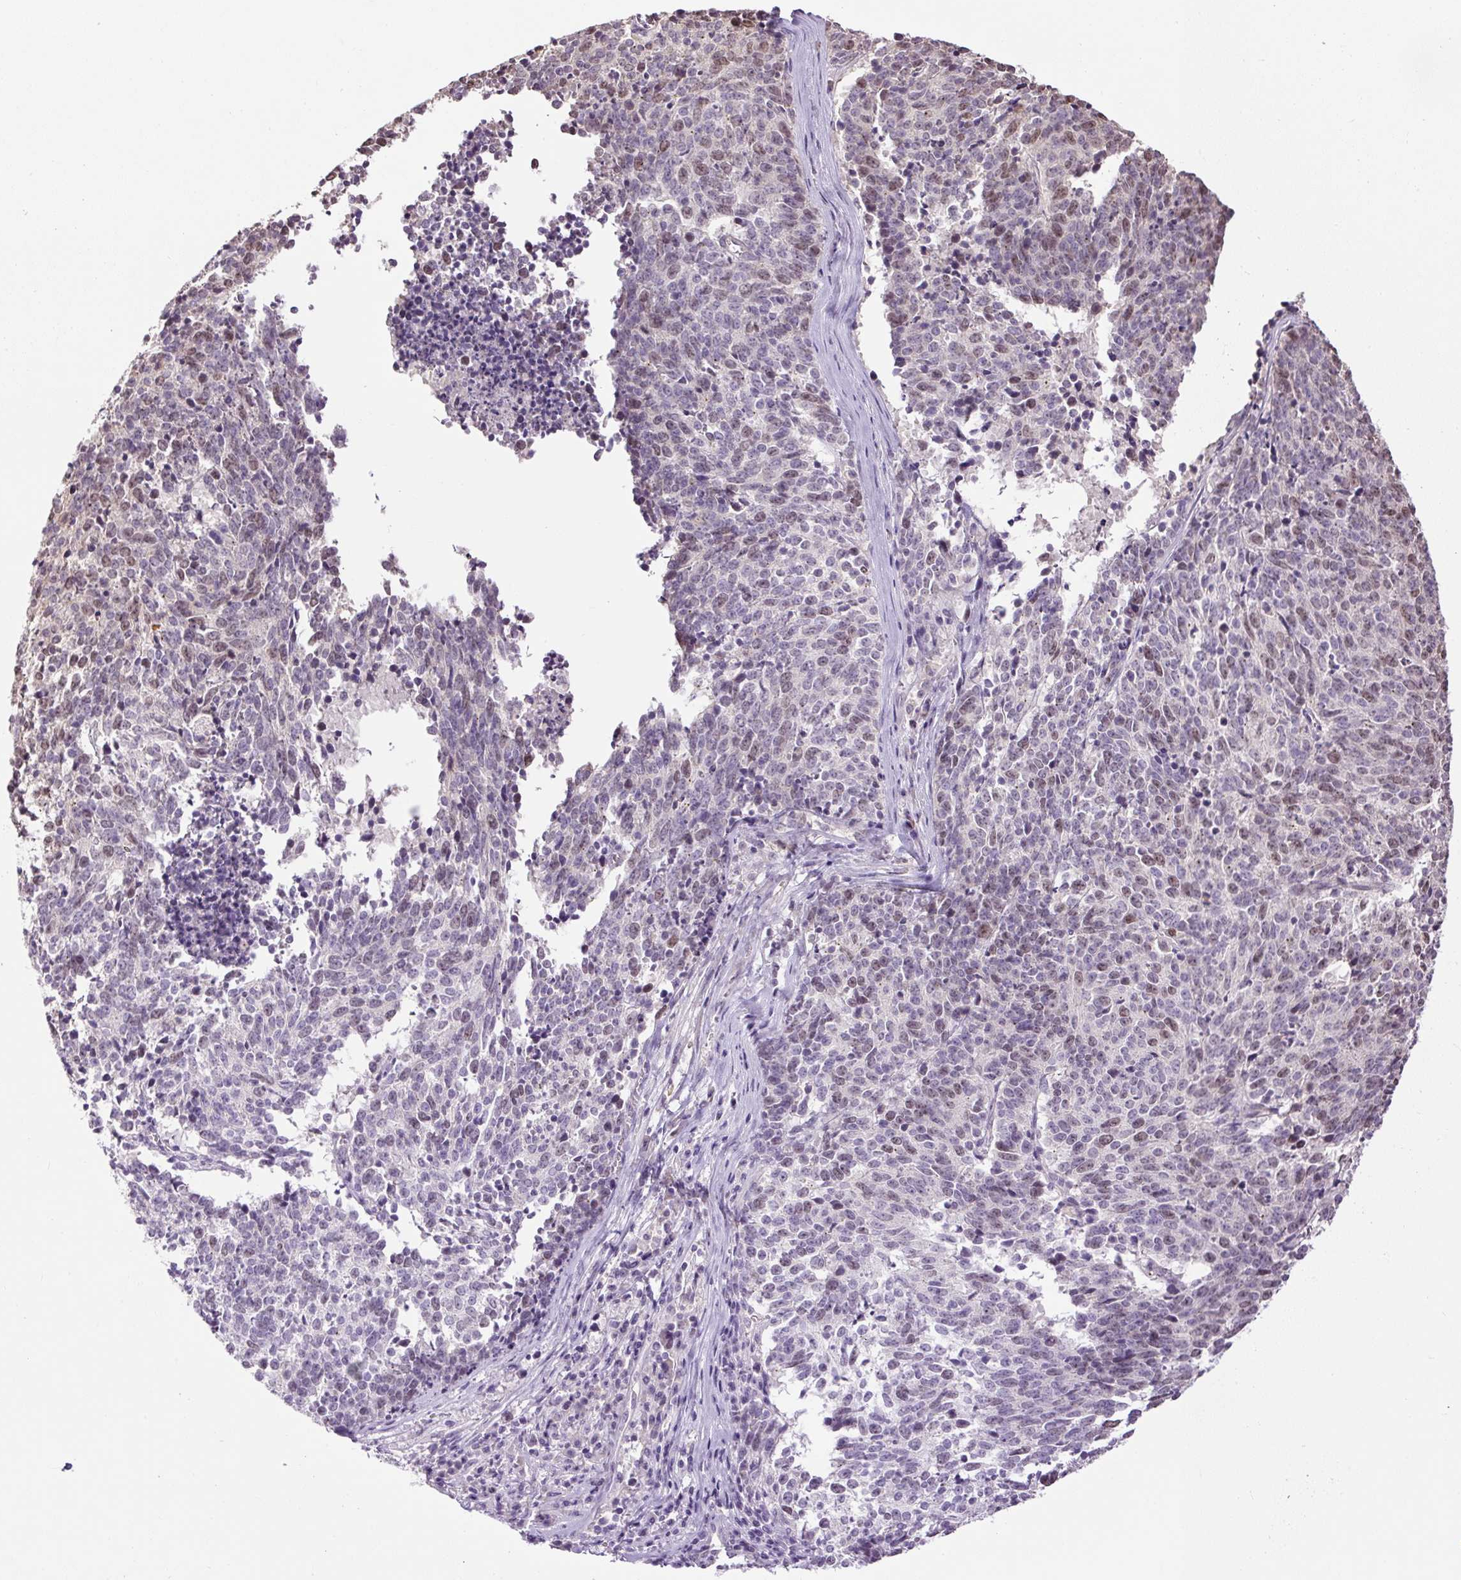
{"staining": {"intensity": "moderate", "quantity": "25%-75%", "location": "nuclear"}, "tissue": "cervical cancer", "cell_type": "Tumor cells", "image_type": "cancer", "snomed": [{"axis": "morphology", "description": "Squamous cell carcinoma, NOS"}, {"axis": "topography", "description": "Cervix"}], "caption": "DAB immunohistochemical staining of human cervical cancer (squamous cell carcinoma) exhibits moderate nuclear protein expression in about 25%-75% of tumor cells. The staining was performed using DAB (3,3'-diaminobenzidine), with brown indicating positive protein expression. Nuclei are stained blue with hematoxylin.", "gene": "RACGAP1", "patient": {"sex": "female", "age": 29}}